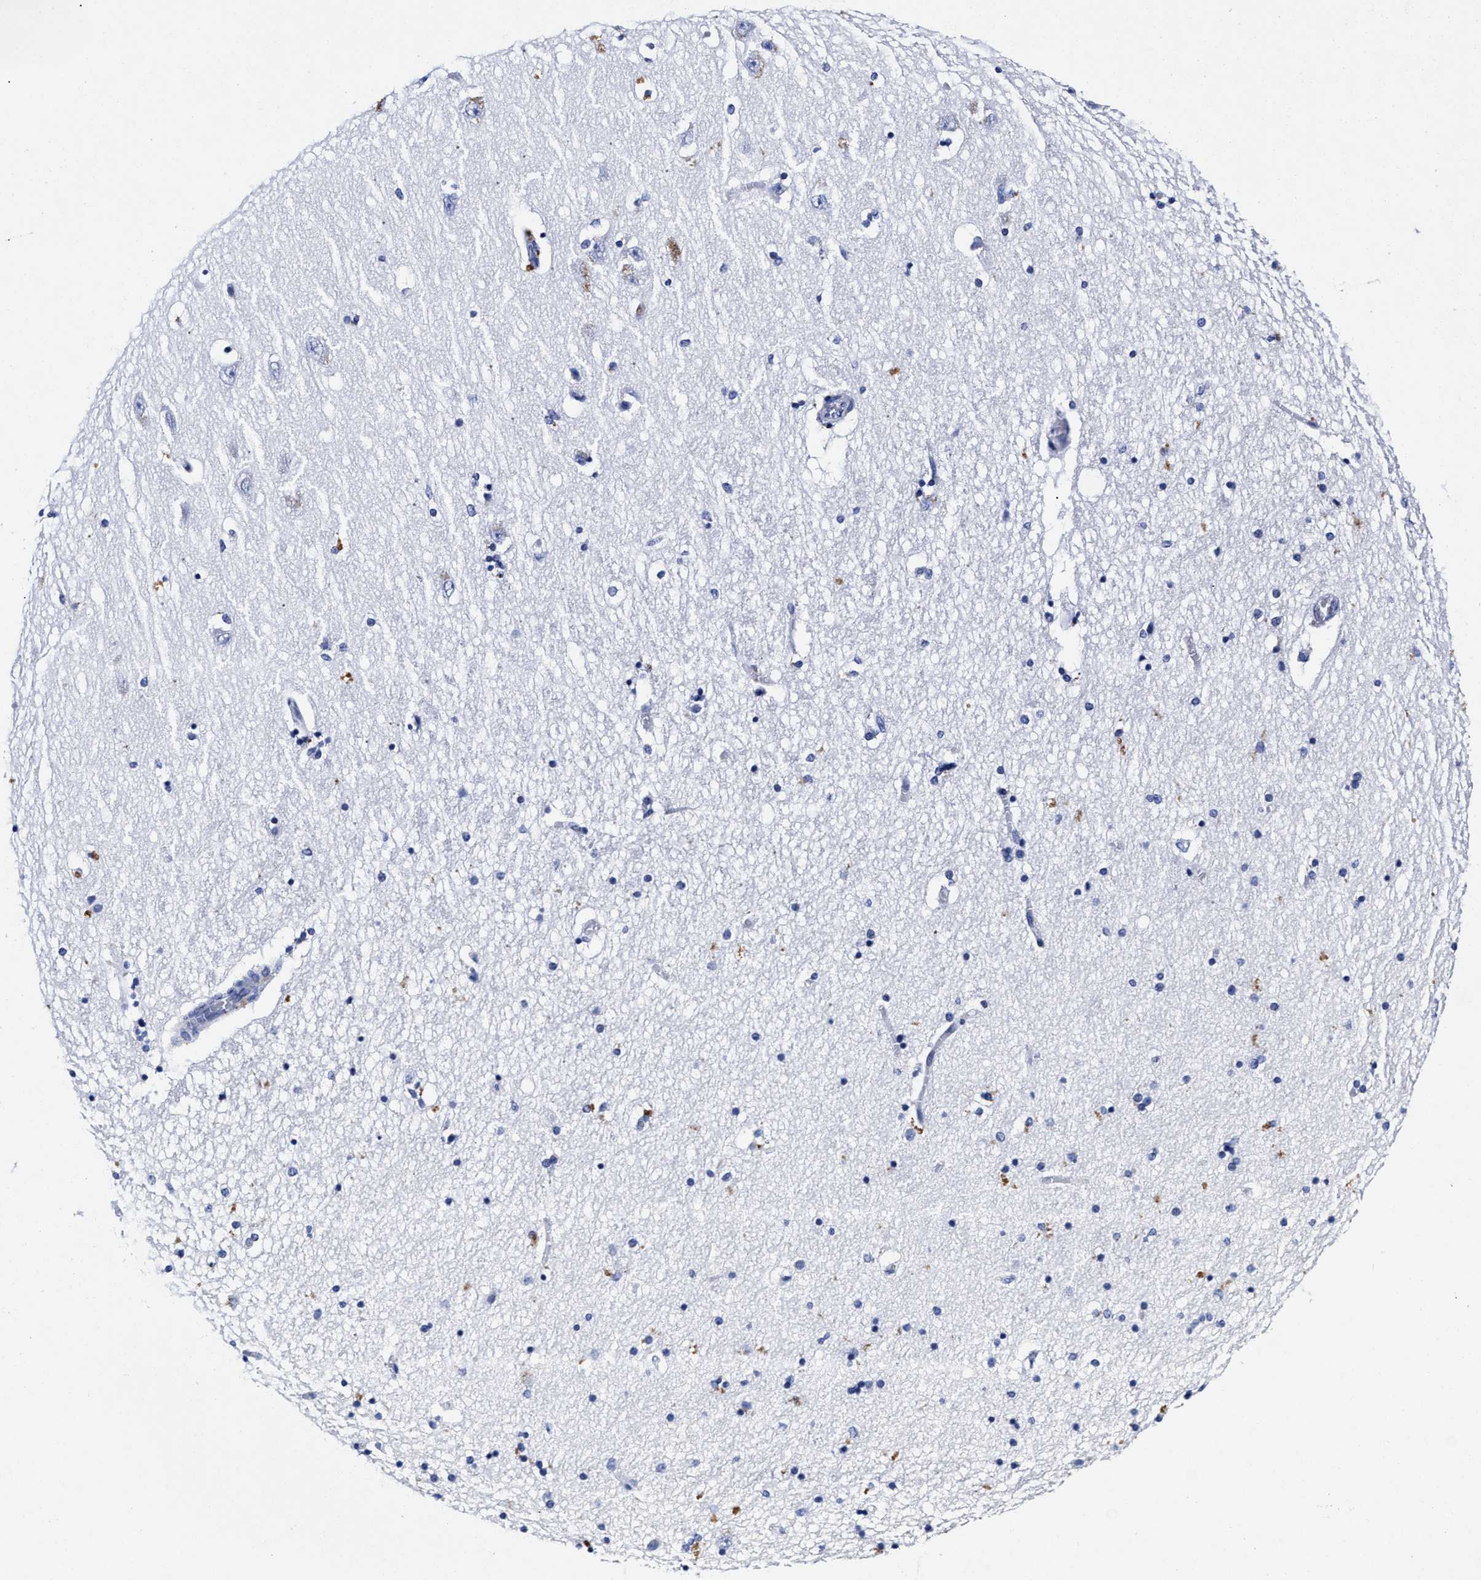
{"staining": {"intensity": "negative", "quantity": "none", "location": "none"}, "tissue": "hippocampus", "cell_type": "Glial cells", "image_type": "normal", "snomed": [{"axis": "morphology", "description": "Normal tissue, NOS"}, {"axis": "topography", "description": "Hippocampus"}], "caption": "There is no significant positivity in glial cells of hippocampus. (DAB immunohistochemistry (IHC), high magnification).", "gene": "LRRC8E", "patient": {"sex": "female", "age": 54}}